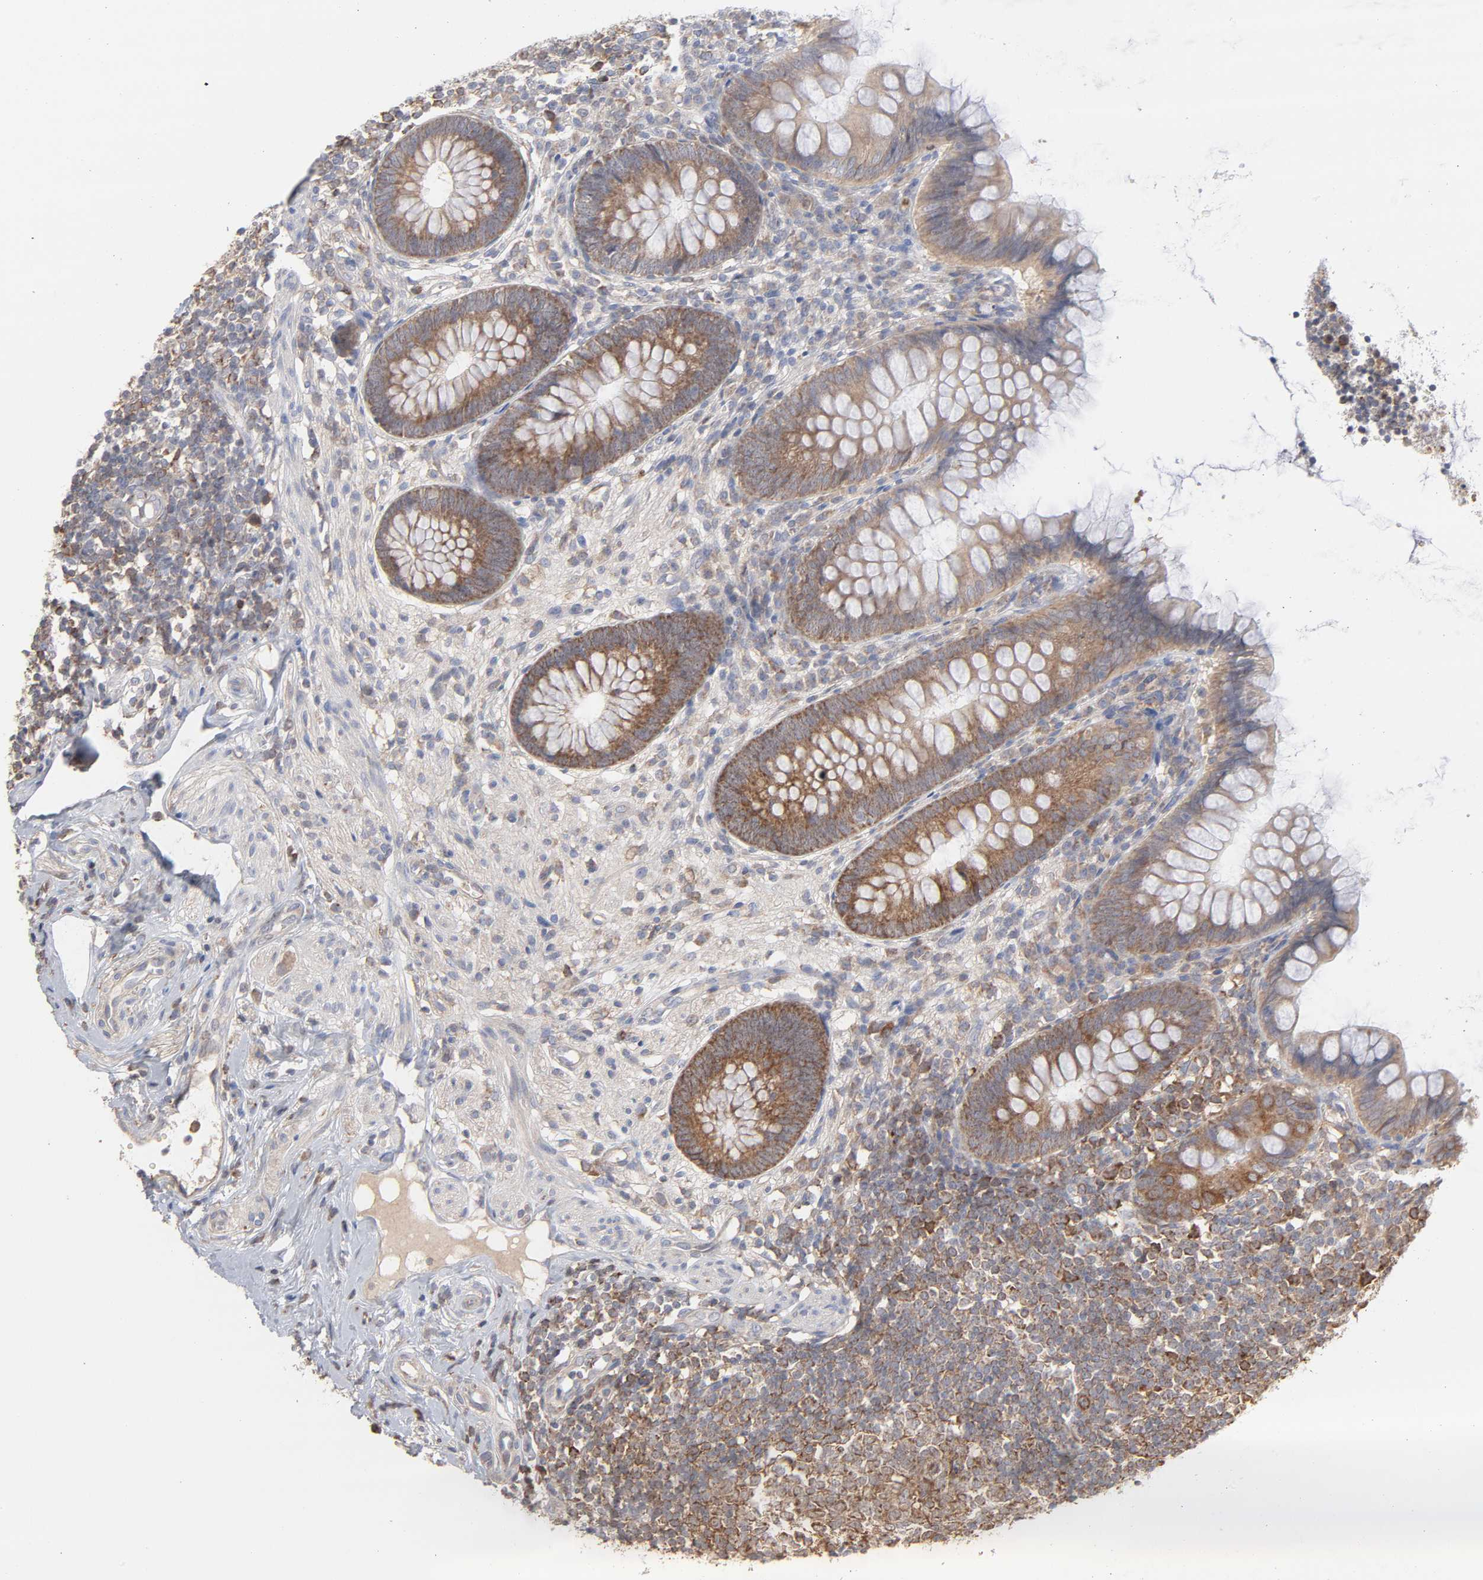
{"staining": {"intensity": "moderate", "quantity": ">75%", "location": "cytoplasmic/membranous"}, "tissue": "appendix", "cell_type": "Glandular cells", "image_type": "normal", "snomed": [{"axis": "morphology", "description": "Normal tissue, NOS"}, {"axis": "topography", "description": "Appendix"}], "caption": "DAB immunohistochemical staining of benign appendix demonstrates moderate cytoplasmic/membranous protein staining in approximately >75% of glandular cells. The staining was performed using DAB, with brown indicating positive protein expression. Nuclei are stained blue with hematoxylin.", "gene": "PPFIBP2", "patient": {"sex": "female", "age": 66}}